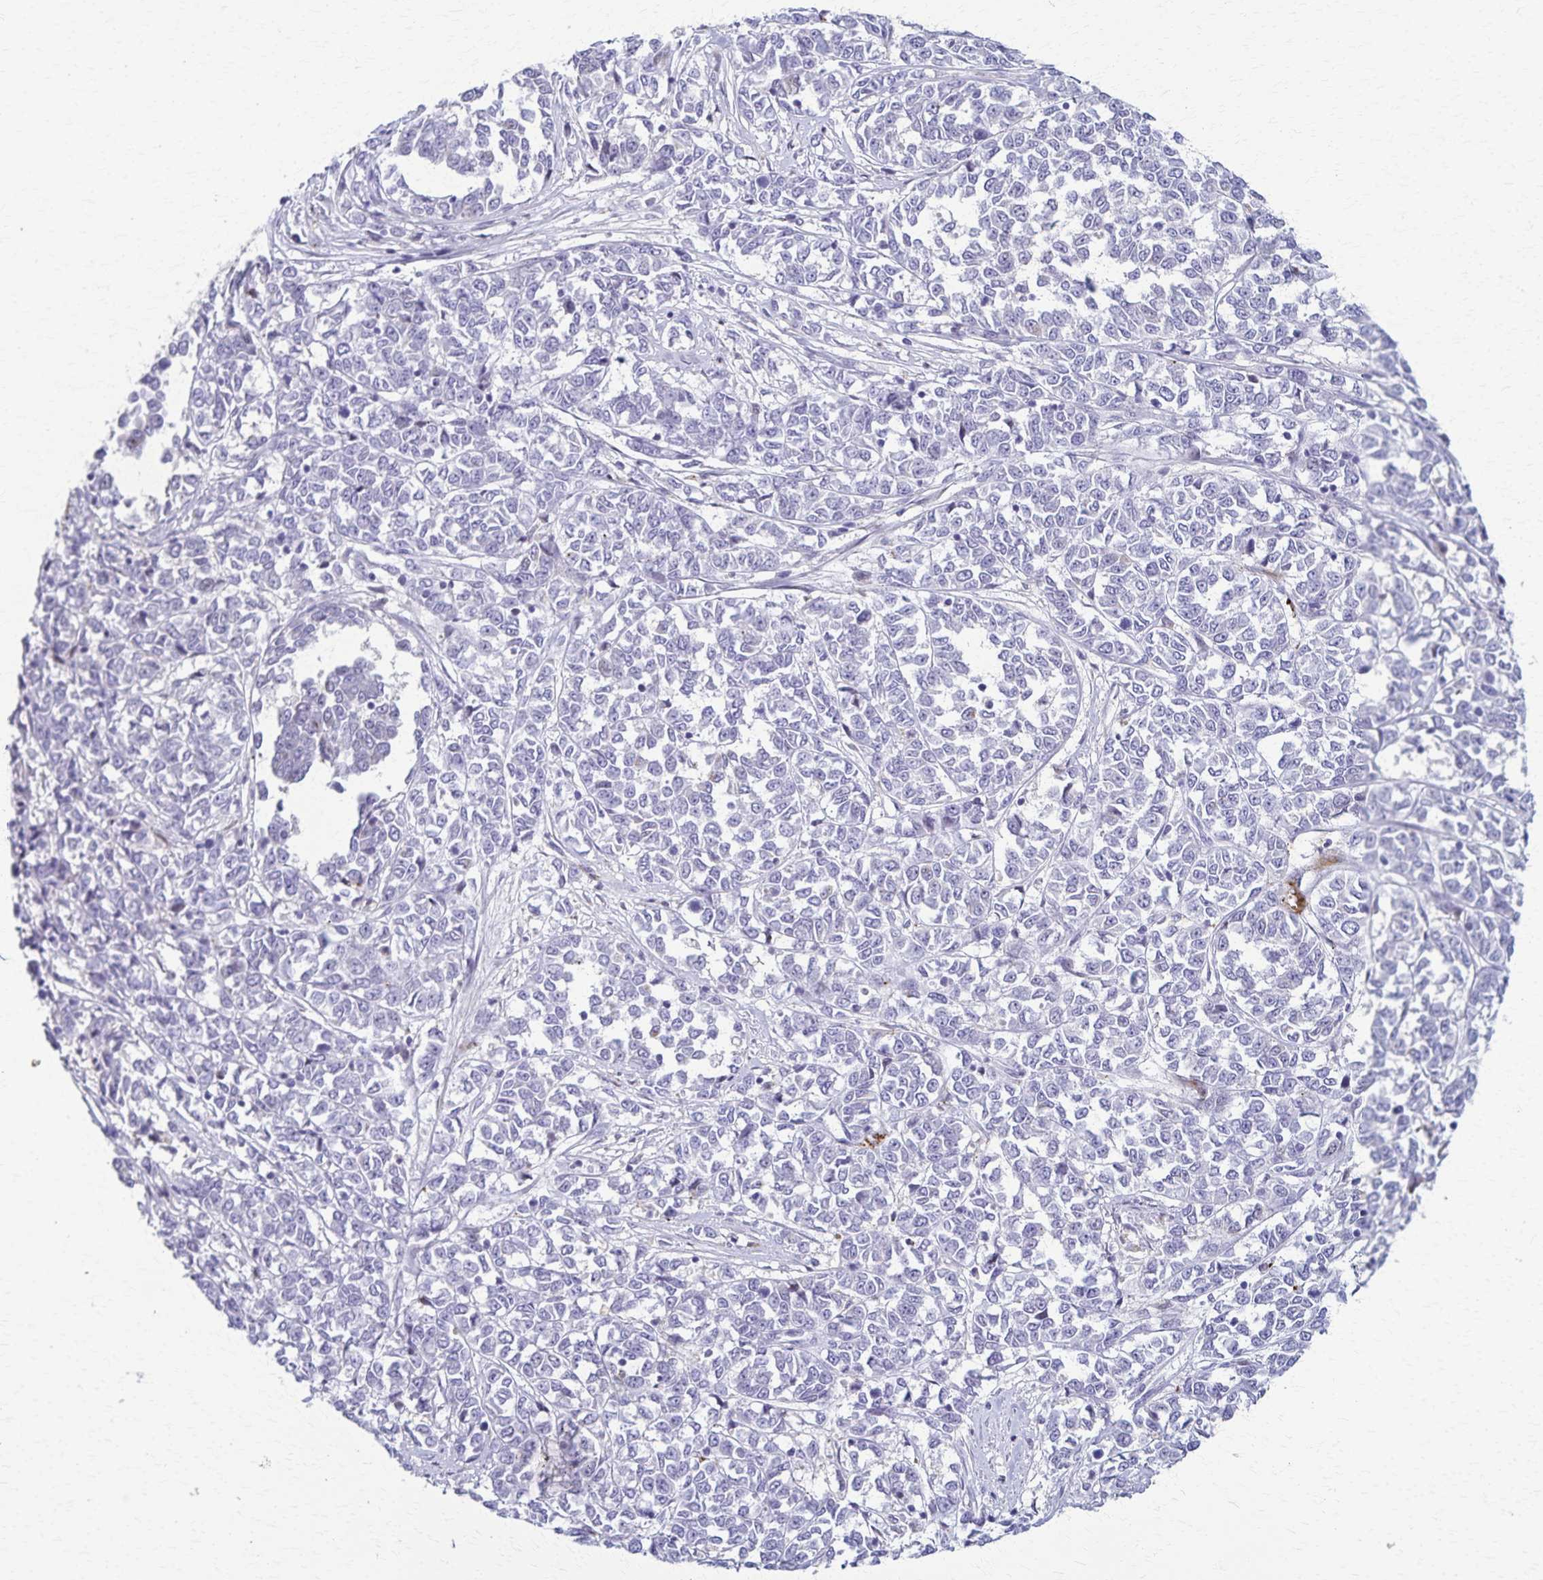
{"staining": {"intensity": "negative", "quantity": "none", "location": "none"}, "tissue": "melanoma", "cell_type": "Tumor cells", "image_type": "cancer", "snomed": [{"axis": "morphology", "description": "Malignant melanoma, NOS"}, {"axis": "topography", "description": "Skin"}], "caption": "Melanoma stained for a protein using immunohistochemistry (IHC) exhibits no staining tumor cells.", "gene": "TMEM60", "patient": {"sex": "female", "age": 72}}